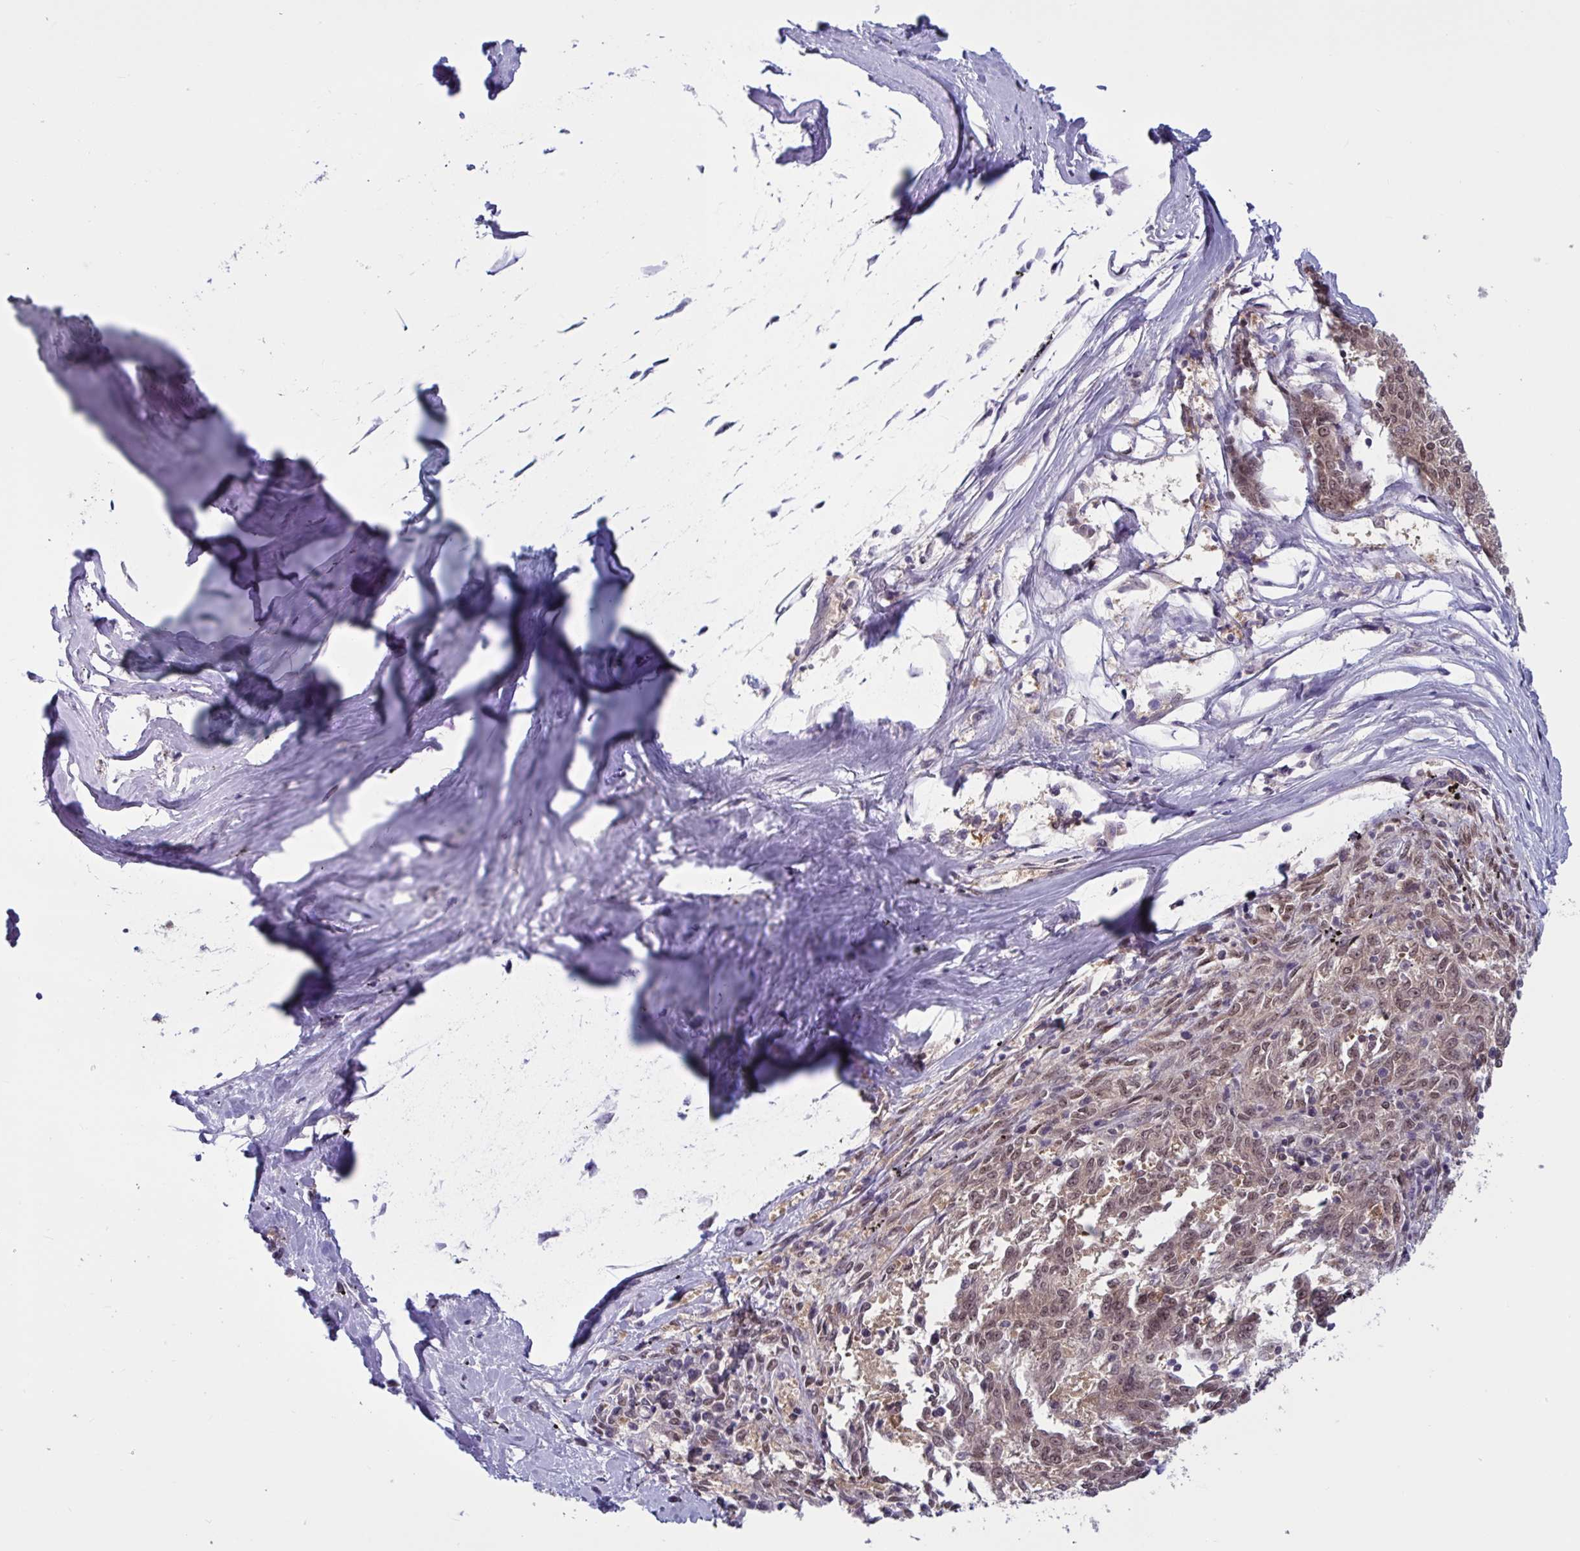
{"staining": {"intensity": "weak", "quantity": ">75%", "location": "cytoplasmic/membranous,nuclear"}, "tissue": "melanoma", "cell_type": "Tumor cells", "image_type": "cancer", "snomed": [{"axis": "morphology", "description": "Malignant melanoma, NOS"}, {"axis": "topography", "description": "Skin"}], "caption": "Immunohistochemical staining of human melanoma exhibits low levels of weak cytoplasmic/membranous and nuclear staining in approximately >75% of tumor cells.", "gene": "TSN", "patient": {"sex": "female", "age": 72}}